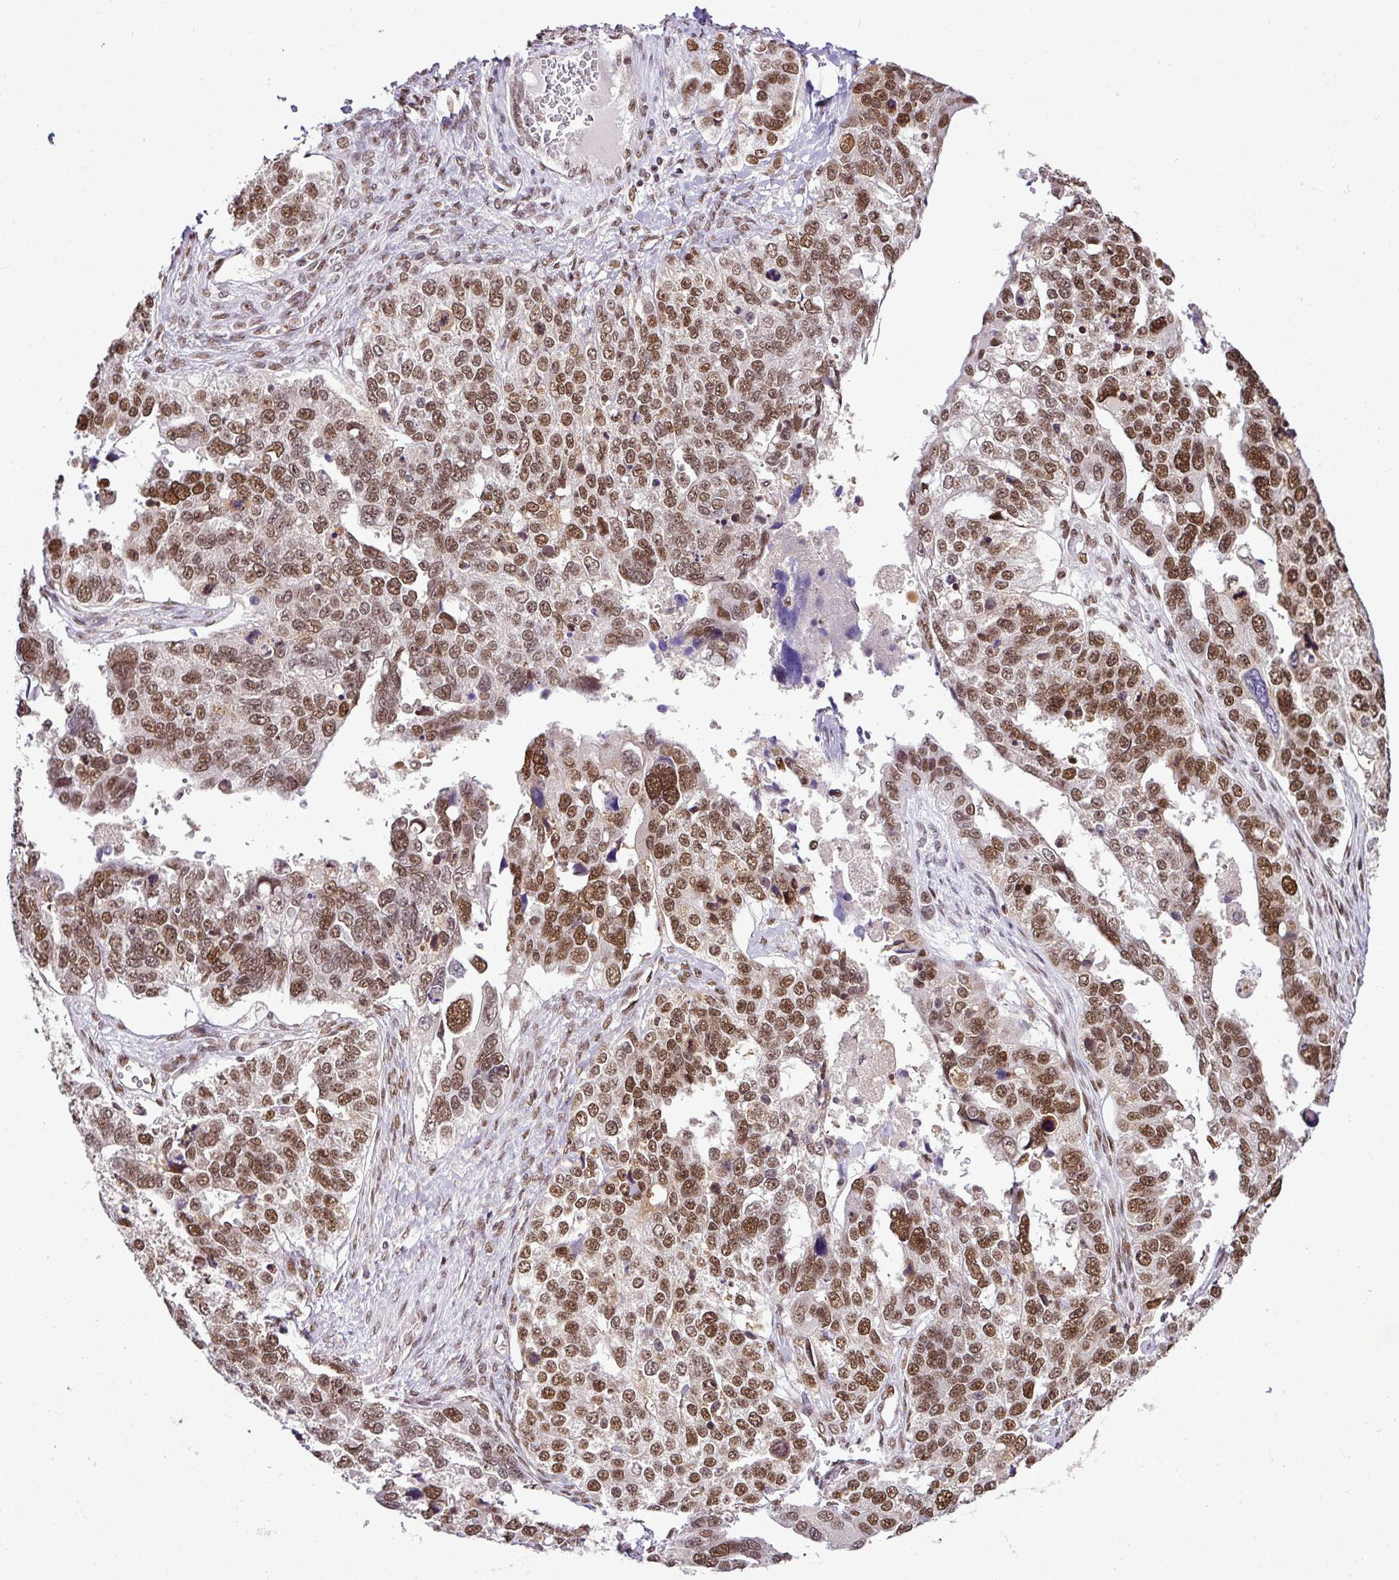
{"staining": {"intensity": "moderate", "quantity": ">75%", "location": "nuclear"}, "tissue": "ovarian cancer", "cell_type": "Tumor cells", "image_type": "cancer", "snomed": [{"axis": "morphology", "description": "Cystadenocarcinoma, serous, NOS"}, {"axis": "topography", "description": "Ovary"}], "caption": "DAB immunohistochemical staining of human ovarian cancer (serous cystadenocarcinoma) shows moderate nuclear protein expression in approximately >75% of tumor cells.", "gene": "PGAP4", "patient": {"sex": "female", "age": 76}}